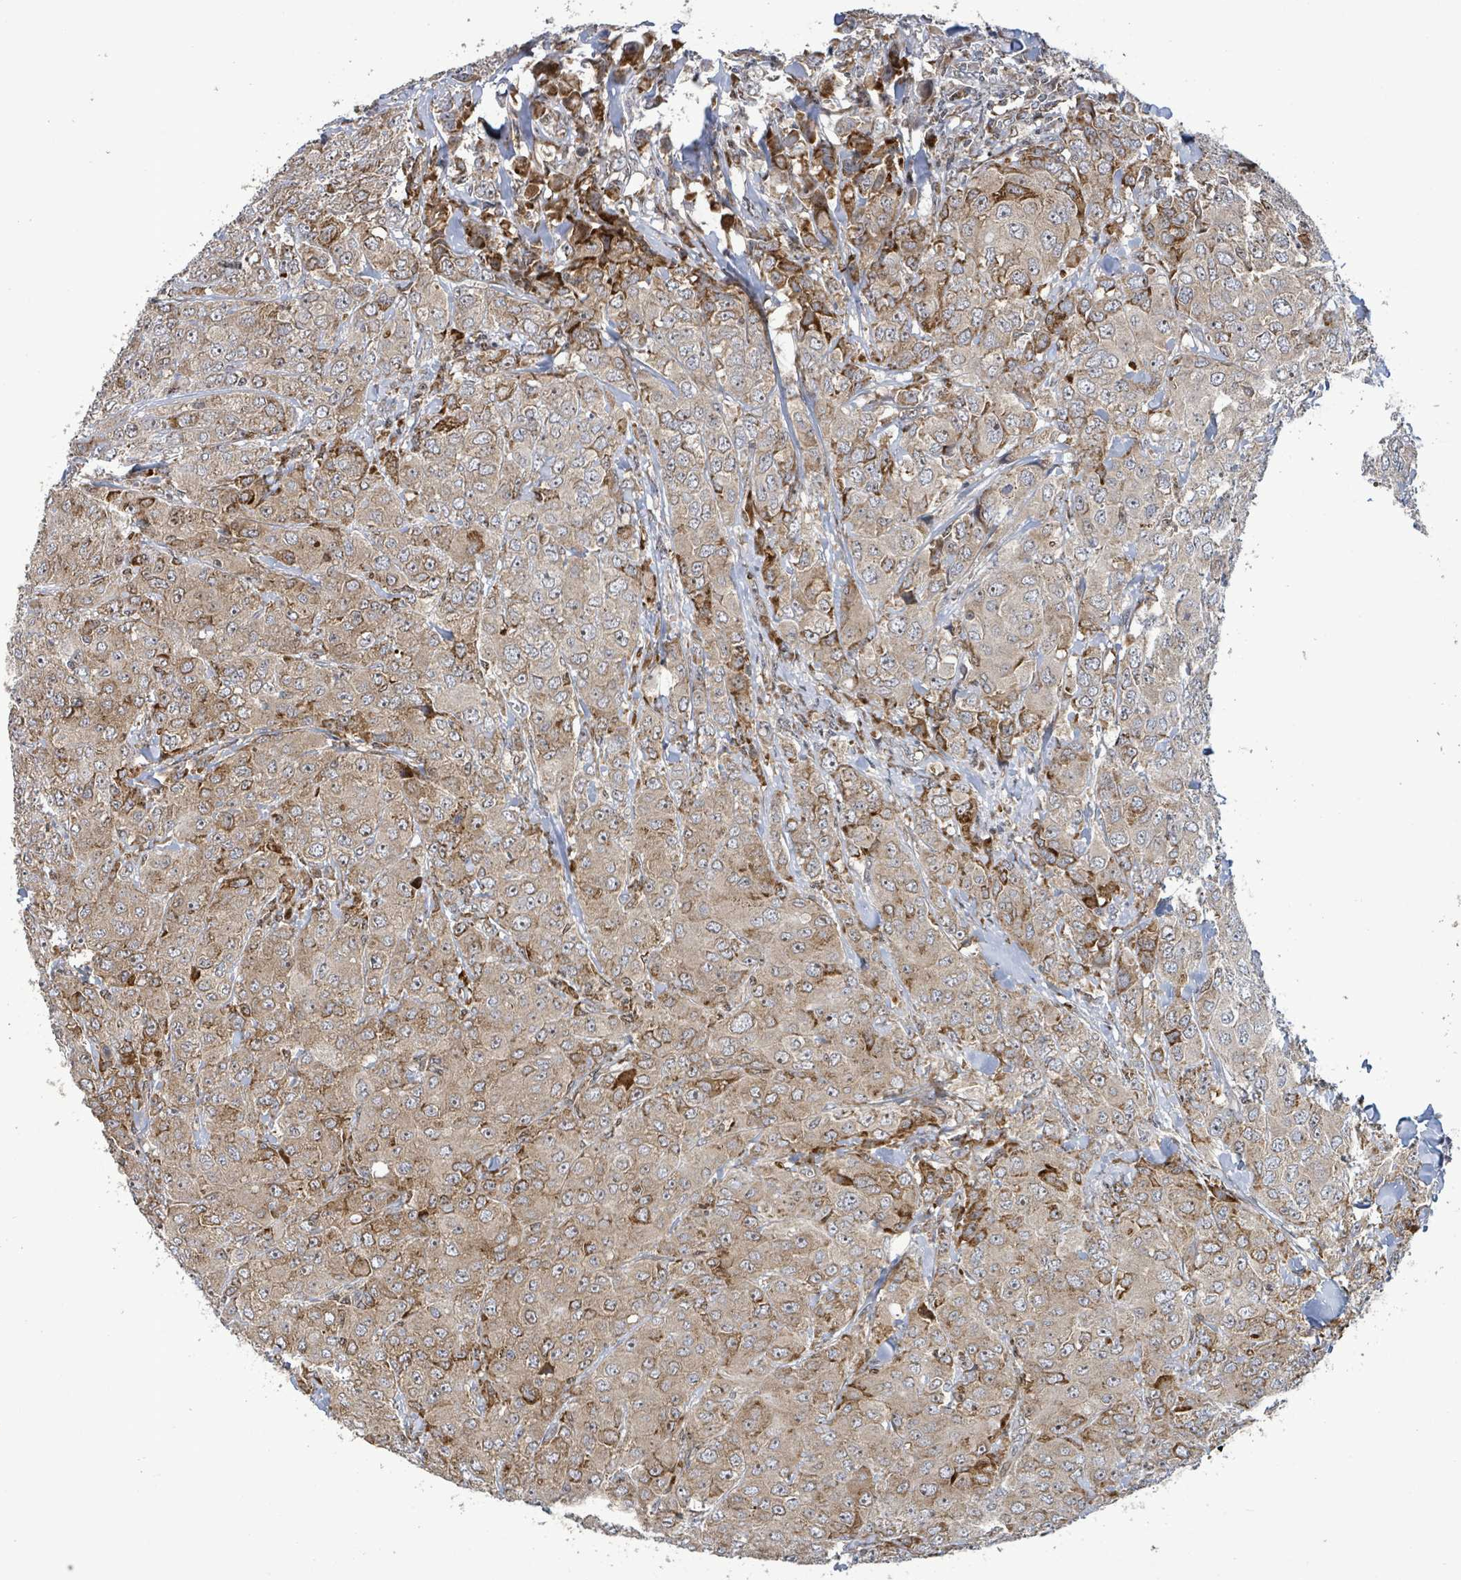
{"staining": {"intensity": "moderate", "quantity": "25%-75%", "location": "cytoplasmic/membranous"}, "tissue": "breast cancer", "cell_type": "Tumor cells", "image_type": "cancer", "snomed": [{"axis": "morphology", "description": "Duct carcinoma"}, {"axis": "topography", "description": "Breast"}], "caption": "High-power microscopy captured an immunohistochemistry photomicrograph of breast cancer, revealing moderate cytoplasmic/membranous staining in about 25%-75% of tumor cells.", "gene": "LILRA4", "patient": {"sex": "female", "age": 43}}